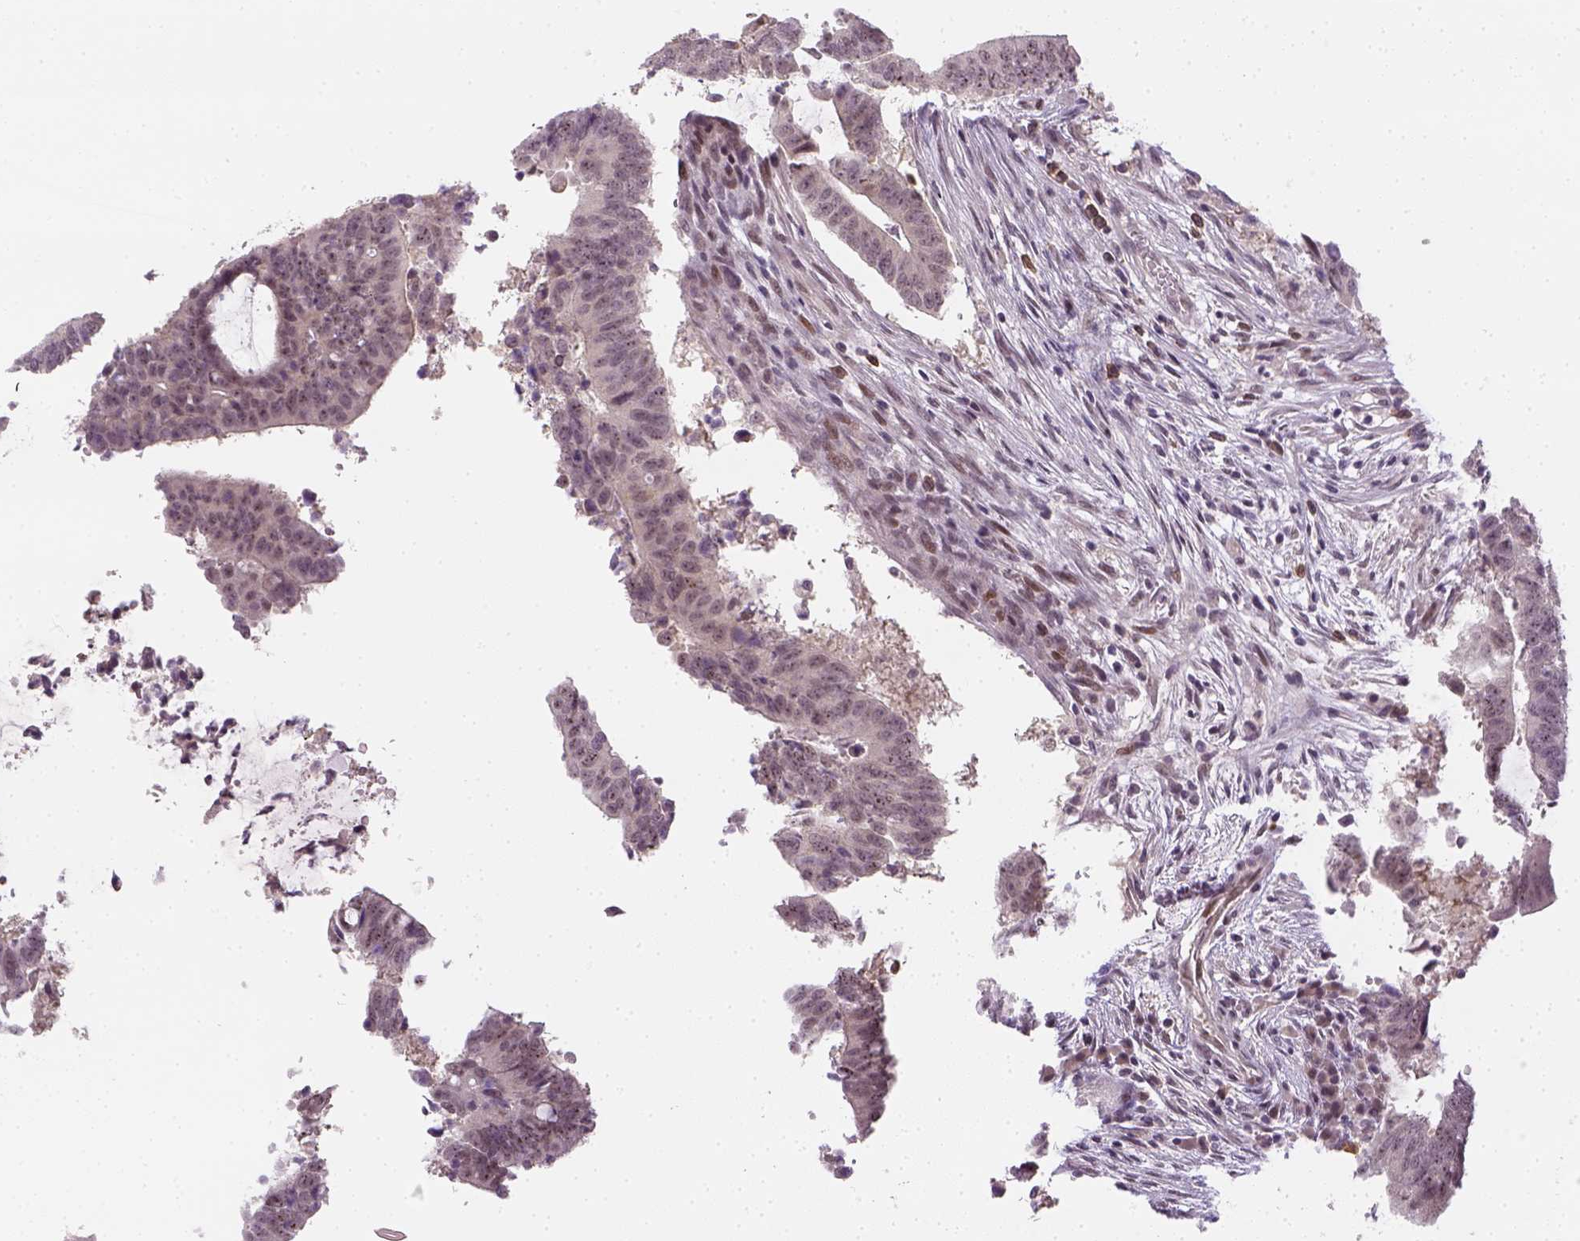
{"staining": {"intensity": "negative", "quantity": "none", "location": "none"}, "tissue": "colorectal cancer", "cell_type": "Tumor cells", "image_type": "cancer", "snomed": [{"axis": "morphology", "description": "Adenocarcinoma, NOS"}, {"axis": "topography", "description": "Colon"}], "caption": "Immunohistochemistry micrograph of colorectal cancer stained for a protein (brown), which displays no expression in tumor cells.", "gene": "MAGEB3", "patient": {"sex": "female", "age": 43}}